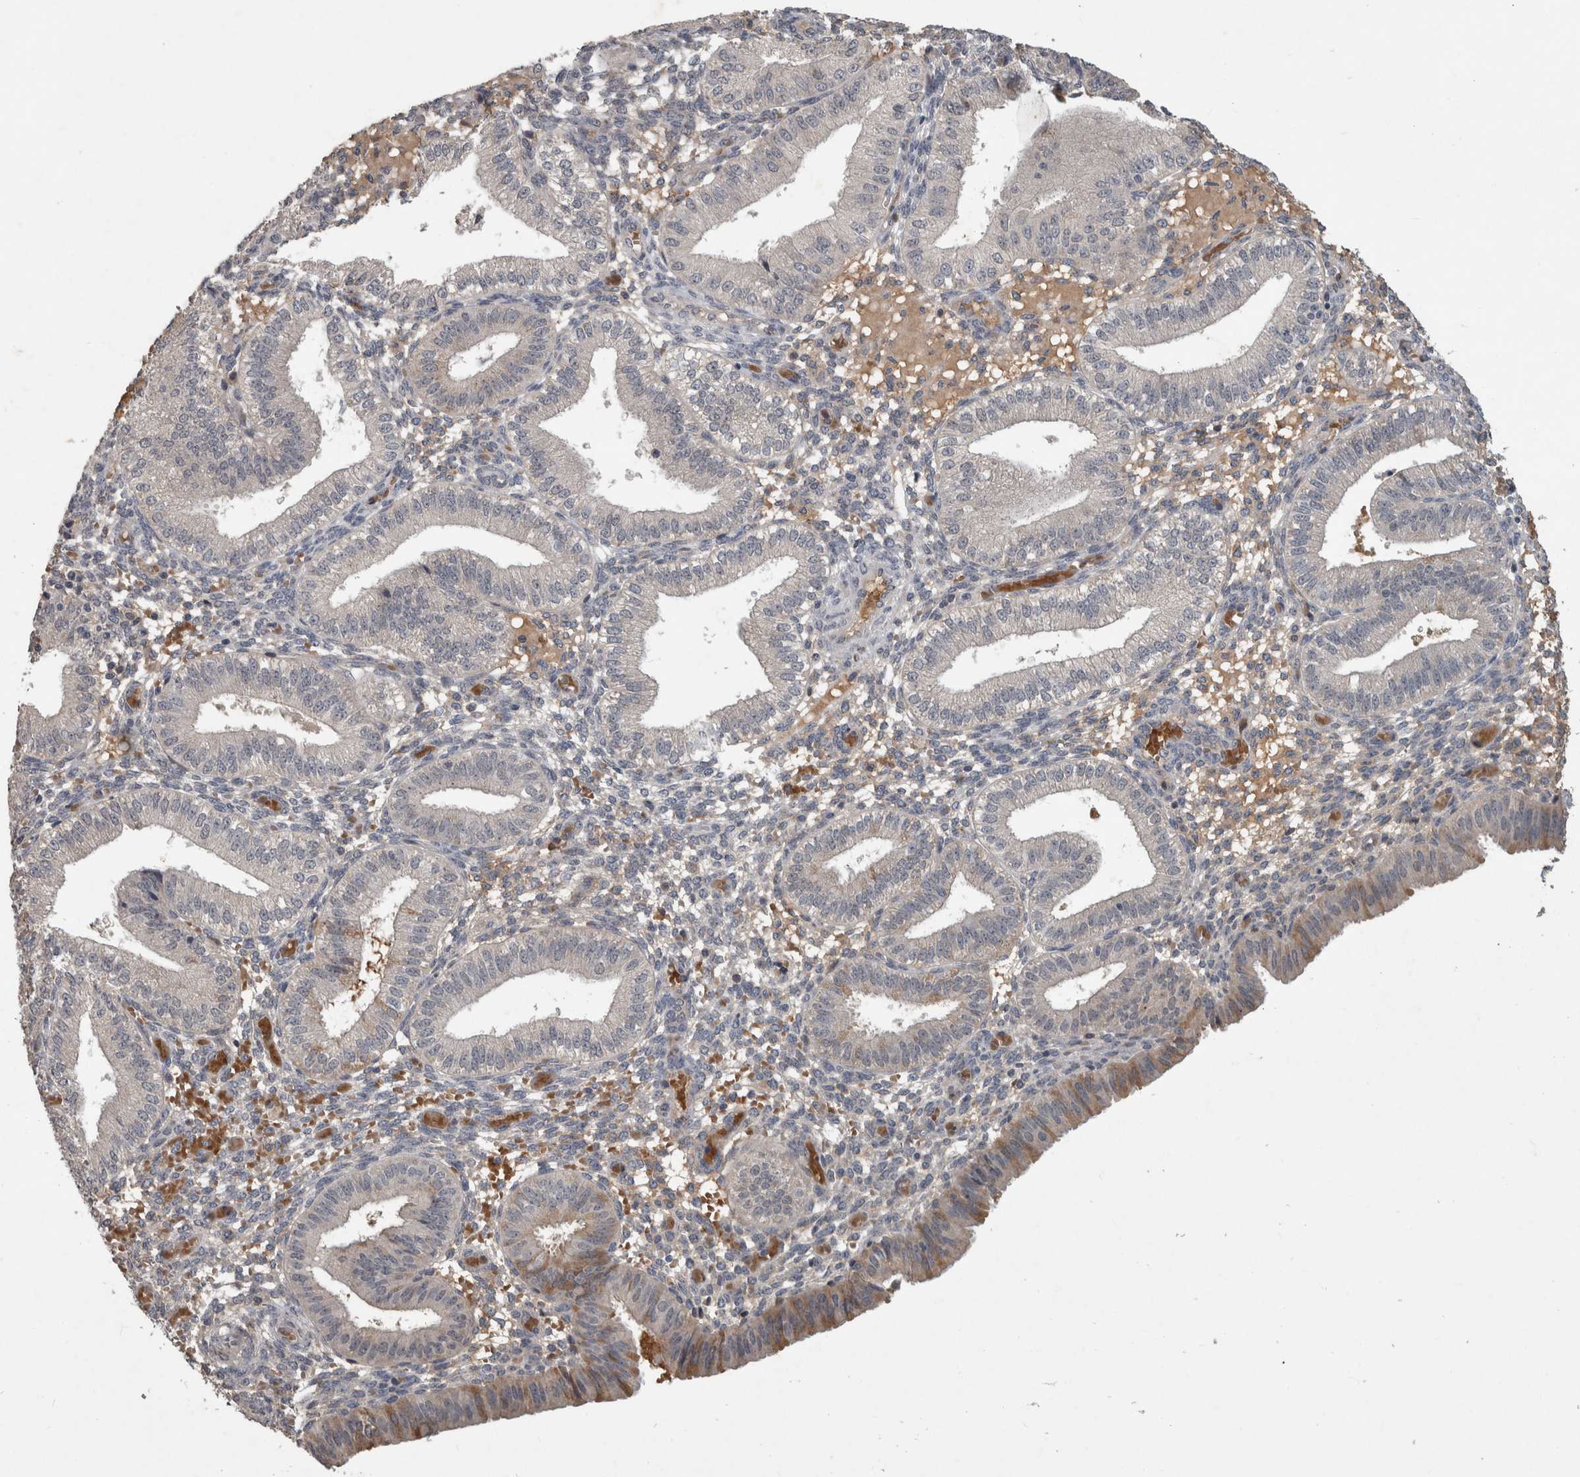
{"staining": {"intensity": "negative", "quantity": "none", "location": "none"}, "tissue": "endometrium", "cell_type": "Cells in endometrial stroma", "image_type": "normal", "snomed": [{"axis": "morphology", "description": "Normal tissue, NOS"}, {"axis": "topography", "description": "Endometrium"}], "caption": "The histopathology image demonstrates no significant staining in cells in endometrial stroma of endometrium. (DAB immunohistochemistry, high magnification).", "gene": "CHRM3", "patient": {"sex": "female", "age": 39}}